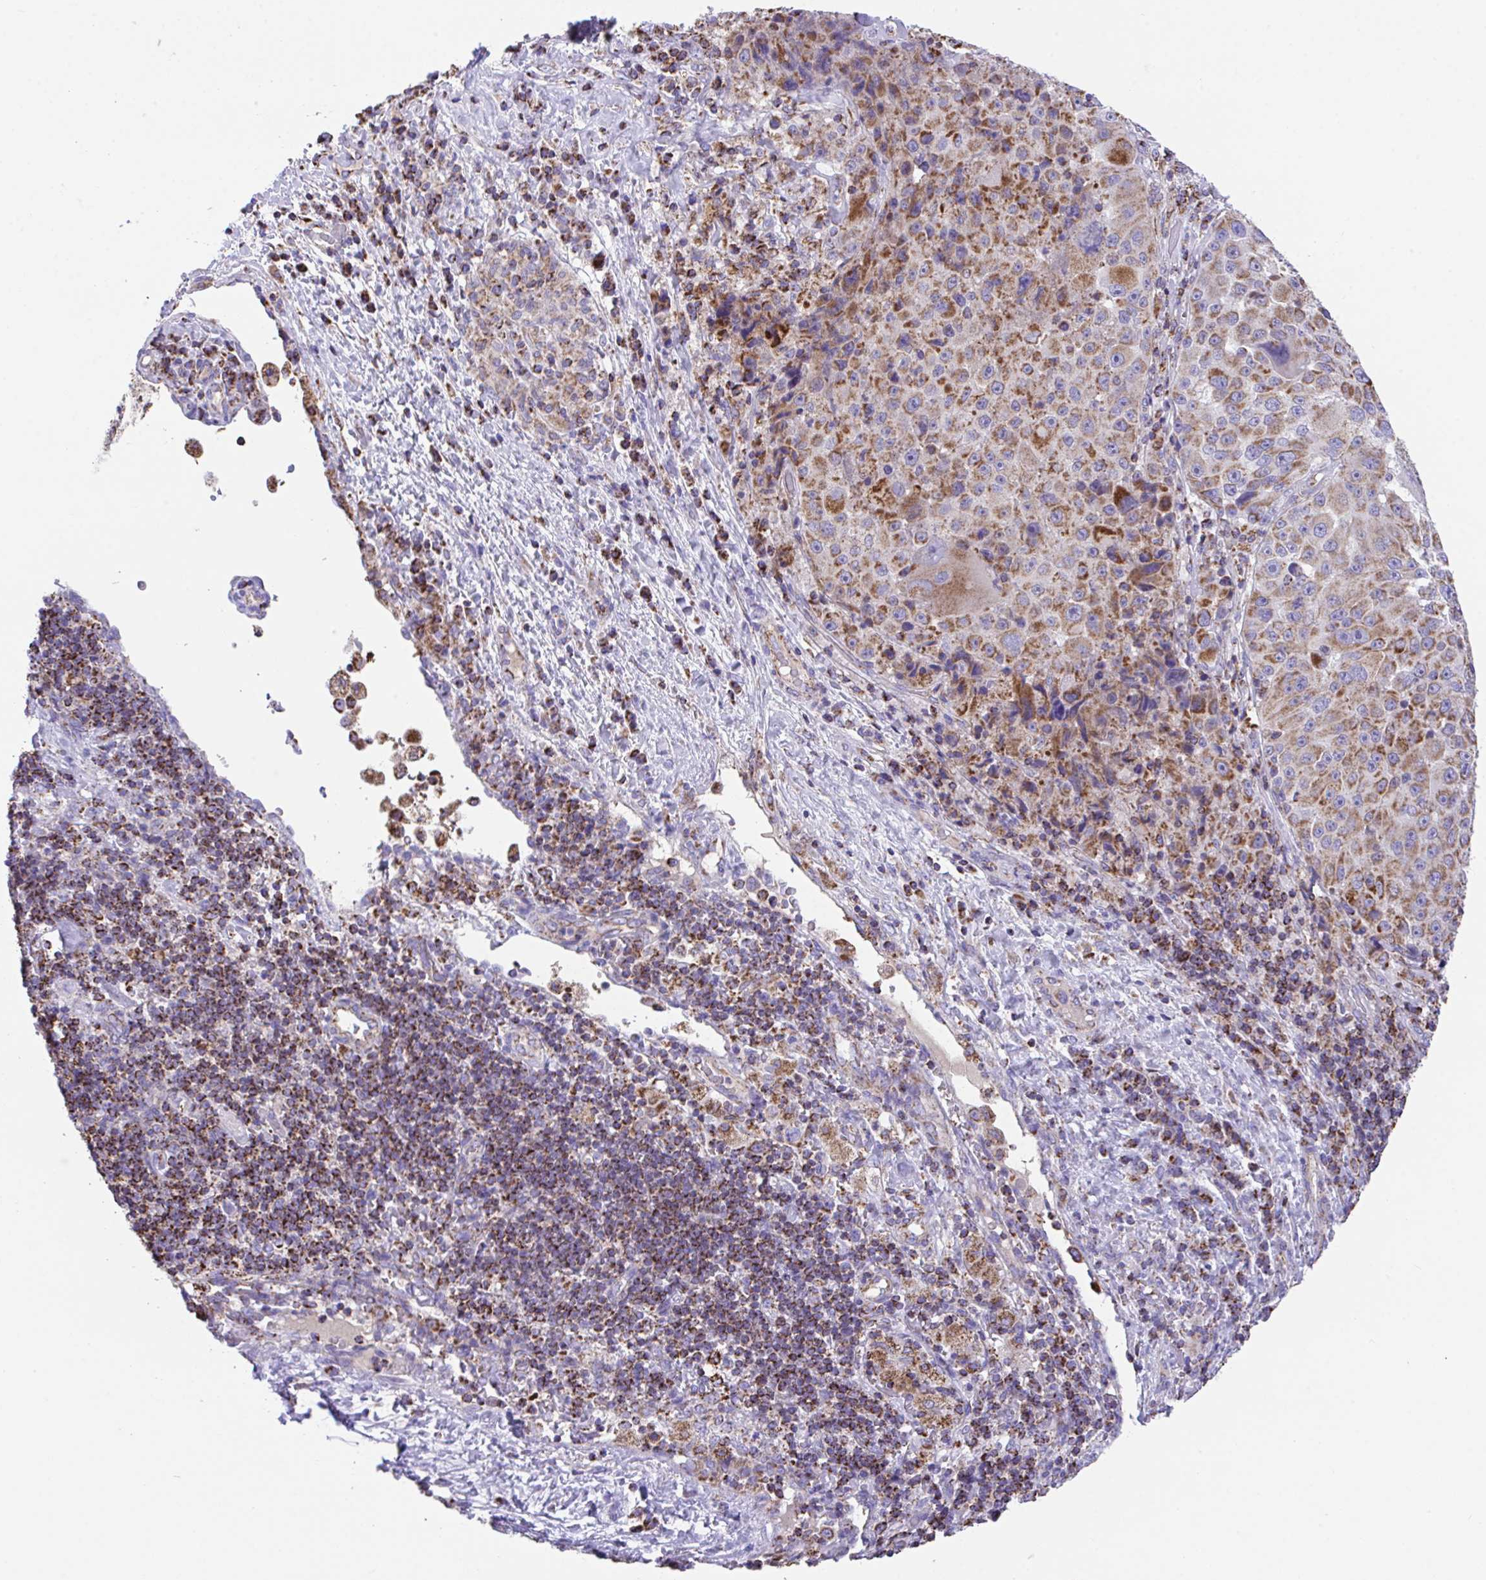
{"staining": {"intensity": "moderate", "quantity": ">75%", "location": "cytoplasmic/membranous"}, "tissue": "melanoma", "cell_type": "Tumor cells", "image_type": "cancer", "snomed": [{"axis": "morphology", "description": "Malignant melanoma, Metastatic site"}, {"axis": "topography", "description": "Lymph node"}], "caption": "Protein analysis of melanoma tissue shows moderate cytoplasmic/membranous positivity in approximately >75% of tumor cells.", "gene": "PCMTD2", "patient": {"sex": "male", "age": 62}}